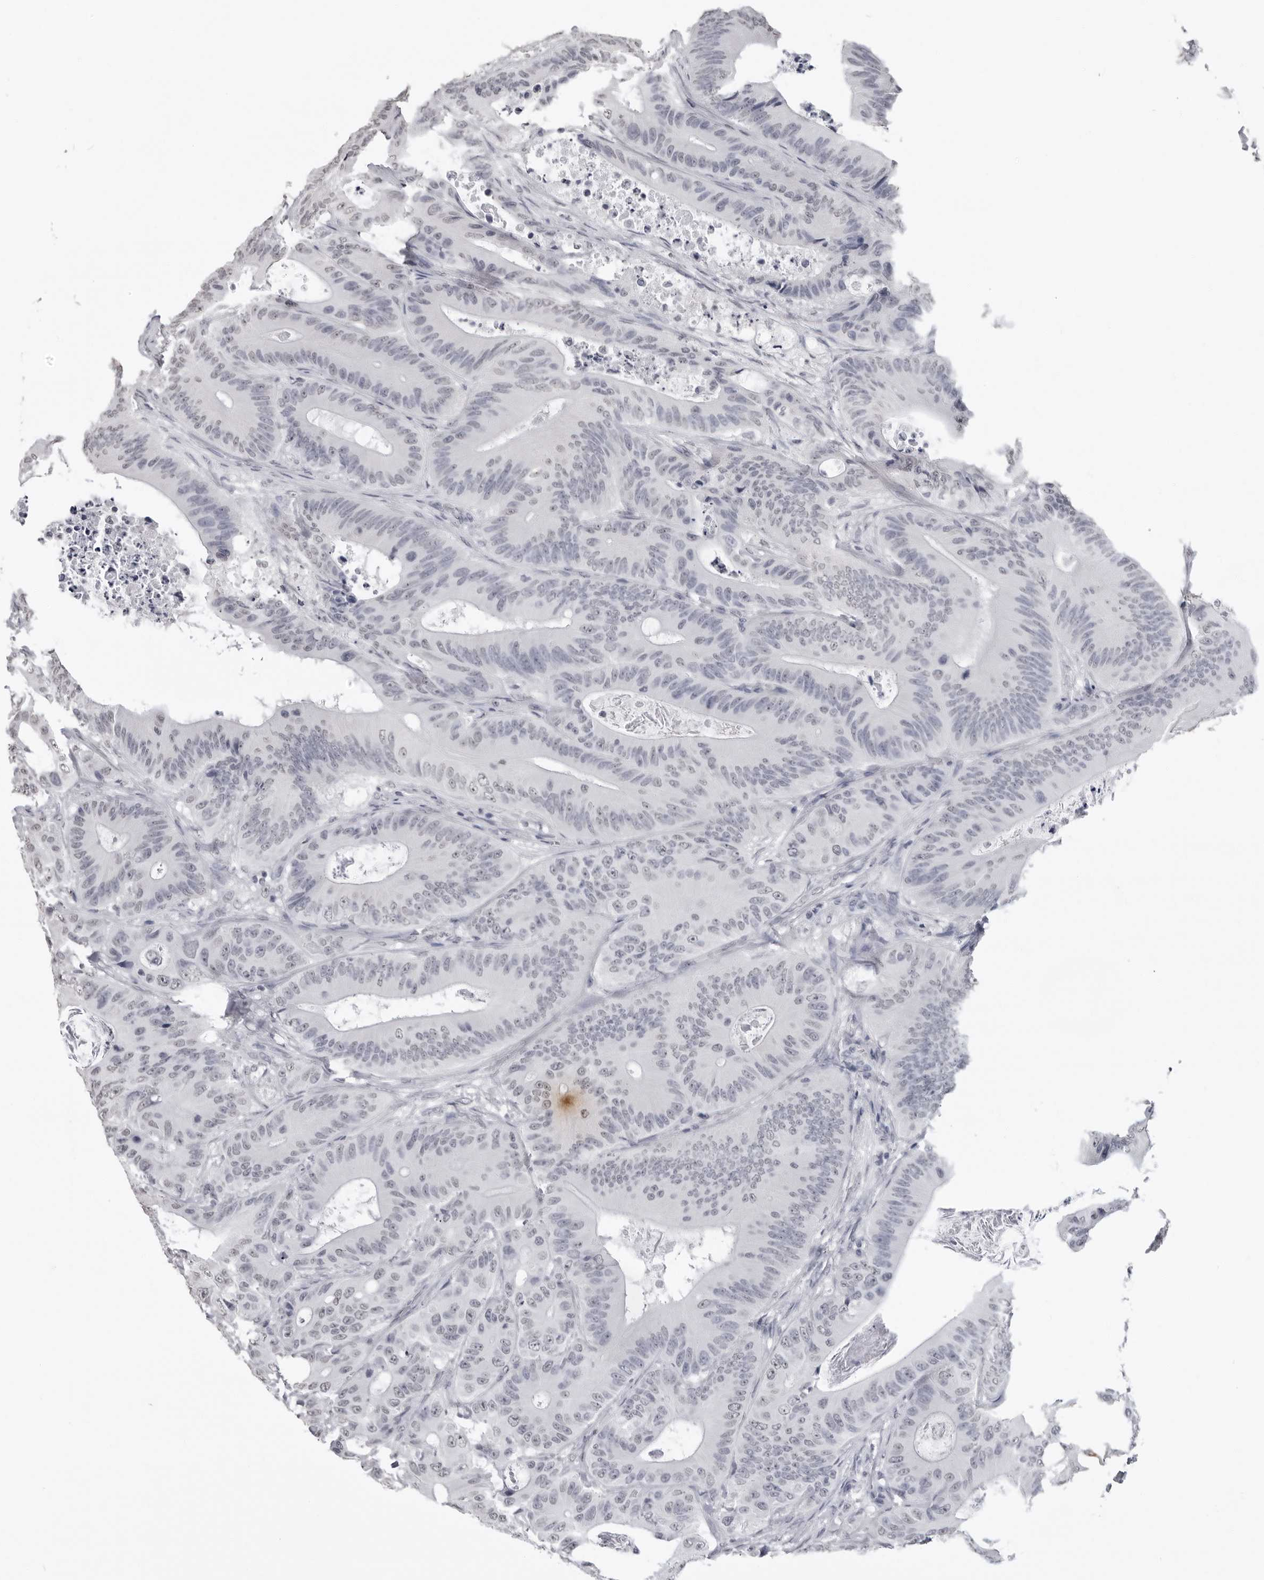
{"staining": {"intensity": "negative", "quantity": "none", "location": "none"}, "tissue": "colorectal cancer", "cell_type": "Tumor cells", "image_type": "cancer", "snomed": [{"axis": "morphology", "description": "Adenocarcinoma, NOS"}, {"axis": "topography", "description": "Colon"}], "caption": "A histopathology image of colorectal cancer (adenocarcinoma) stained for a protein displays no brown staining in tumor cells.", "gene": "HEPACAM", "patient": {"sex": "male", "age": 83}}